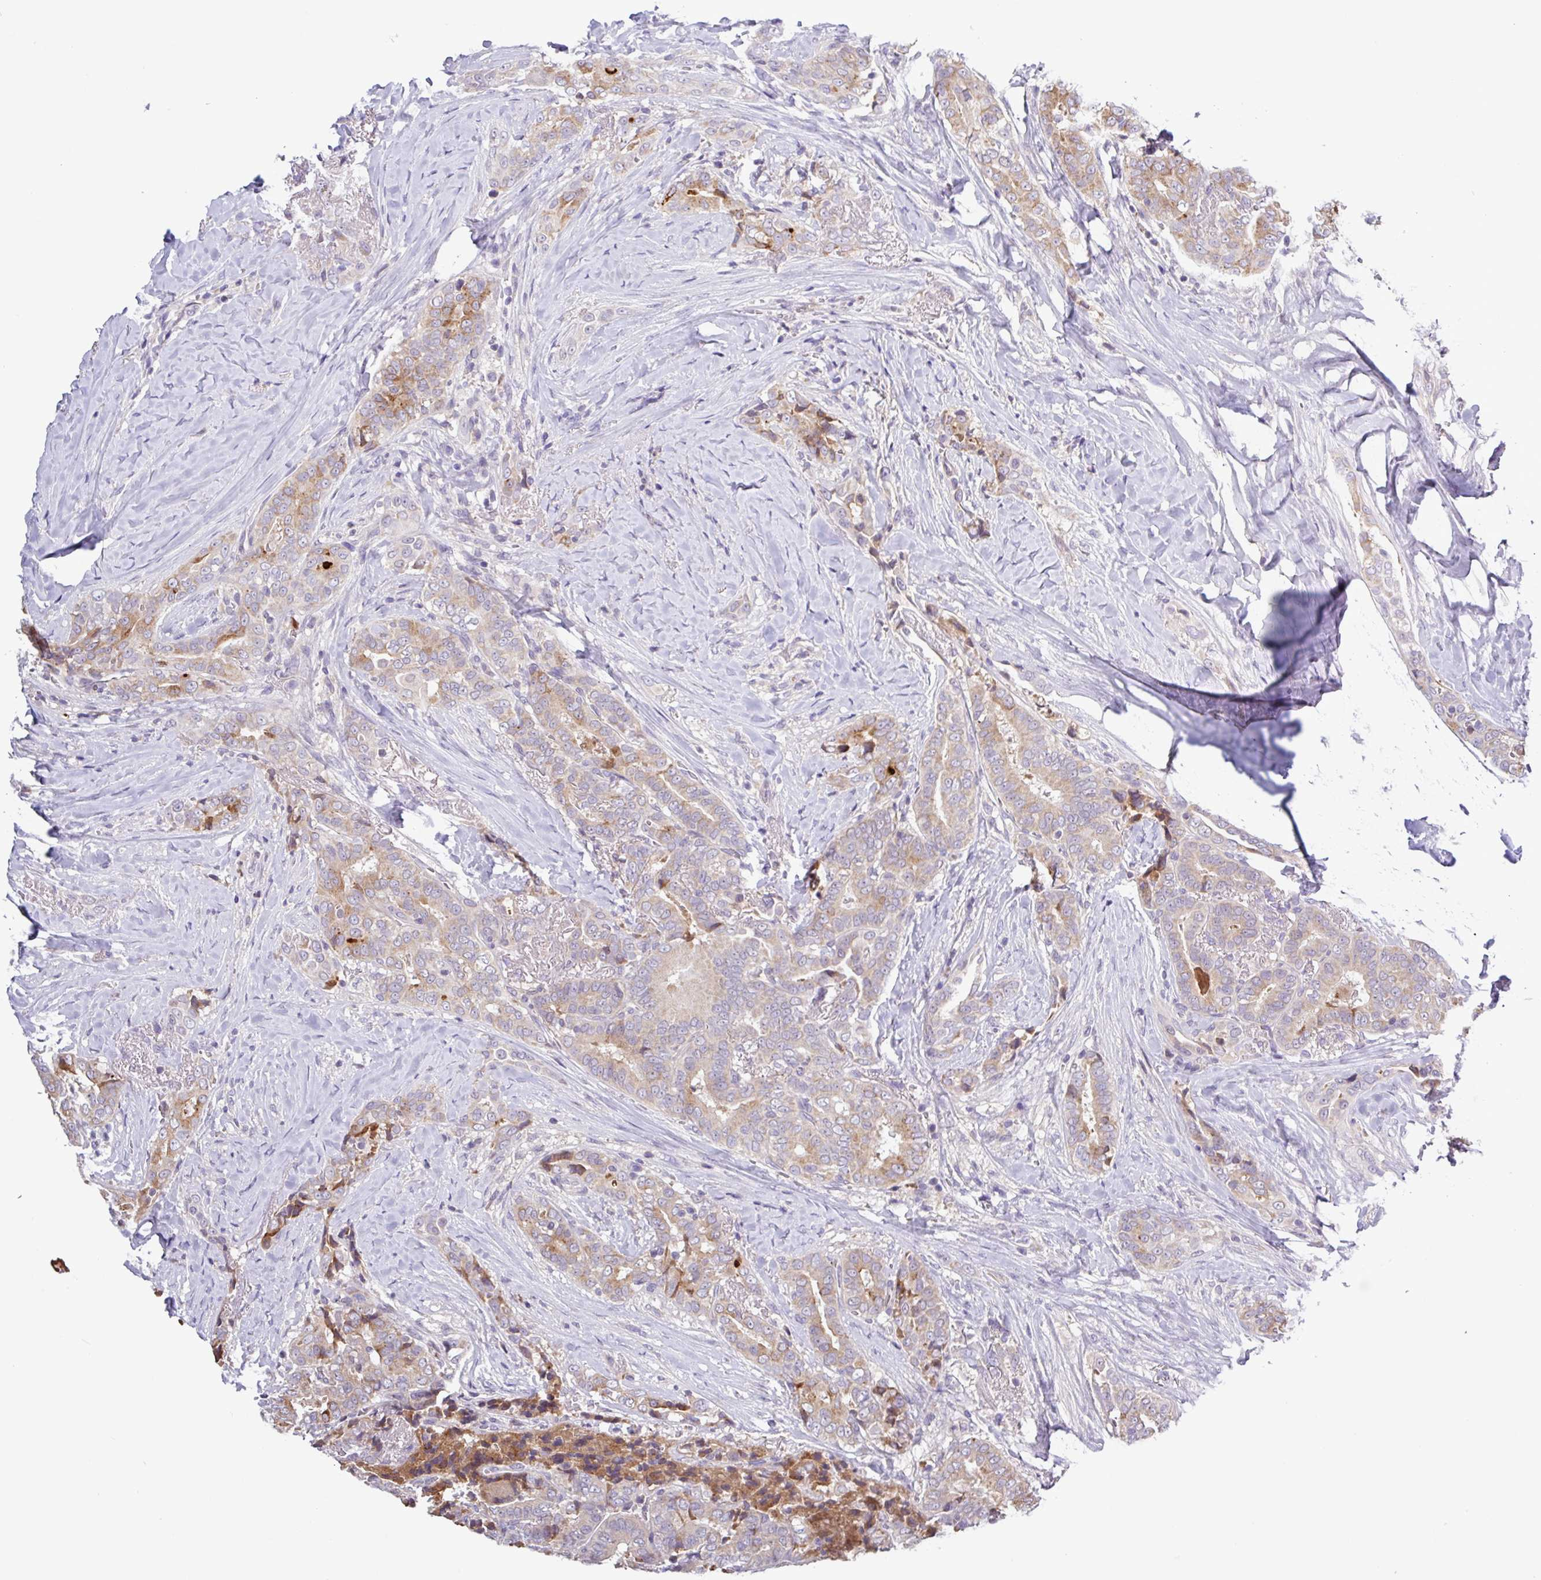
{"staining": {"intensity": "weak", "quantity": "25%-75%", "location": "cytoplasmic/membranous"}, "tissue": "thyroid cancer", "cell_type": "Tumor cells", "image_type": "cancer", "snomed": [{"axis": "morphology", "description": "Papillary adenocarcinoma, NOS"}, {"axis": "topography", "description": "Thyroid gland"}], "caption": "A high-resolution micrograph shows IHC staining of thyroid papillary adenocarcinoma, which exhibits weak cytoplasmic/membranous positivity in about 25%-75% of tumor cells.", "gene": "SFTPB", "patient": {"sex": "male", "age": 61}}